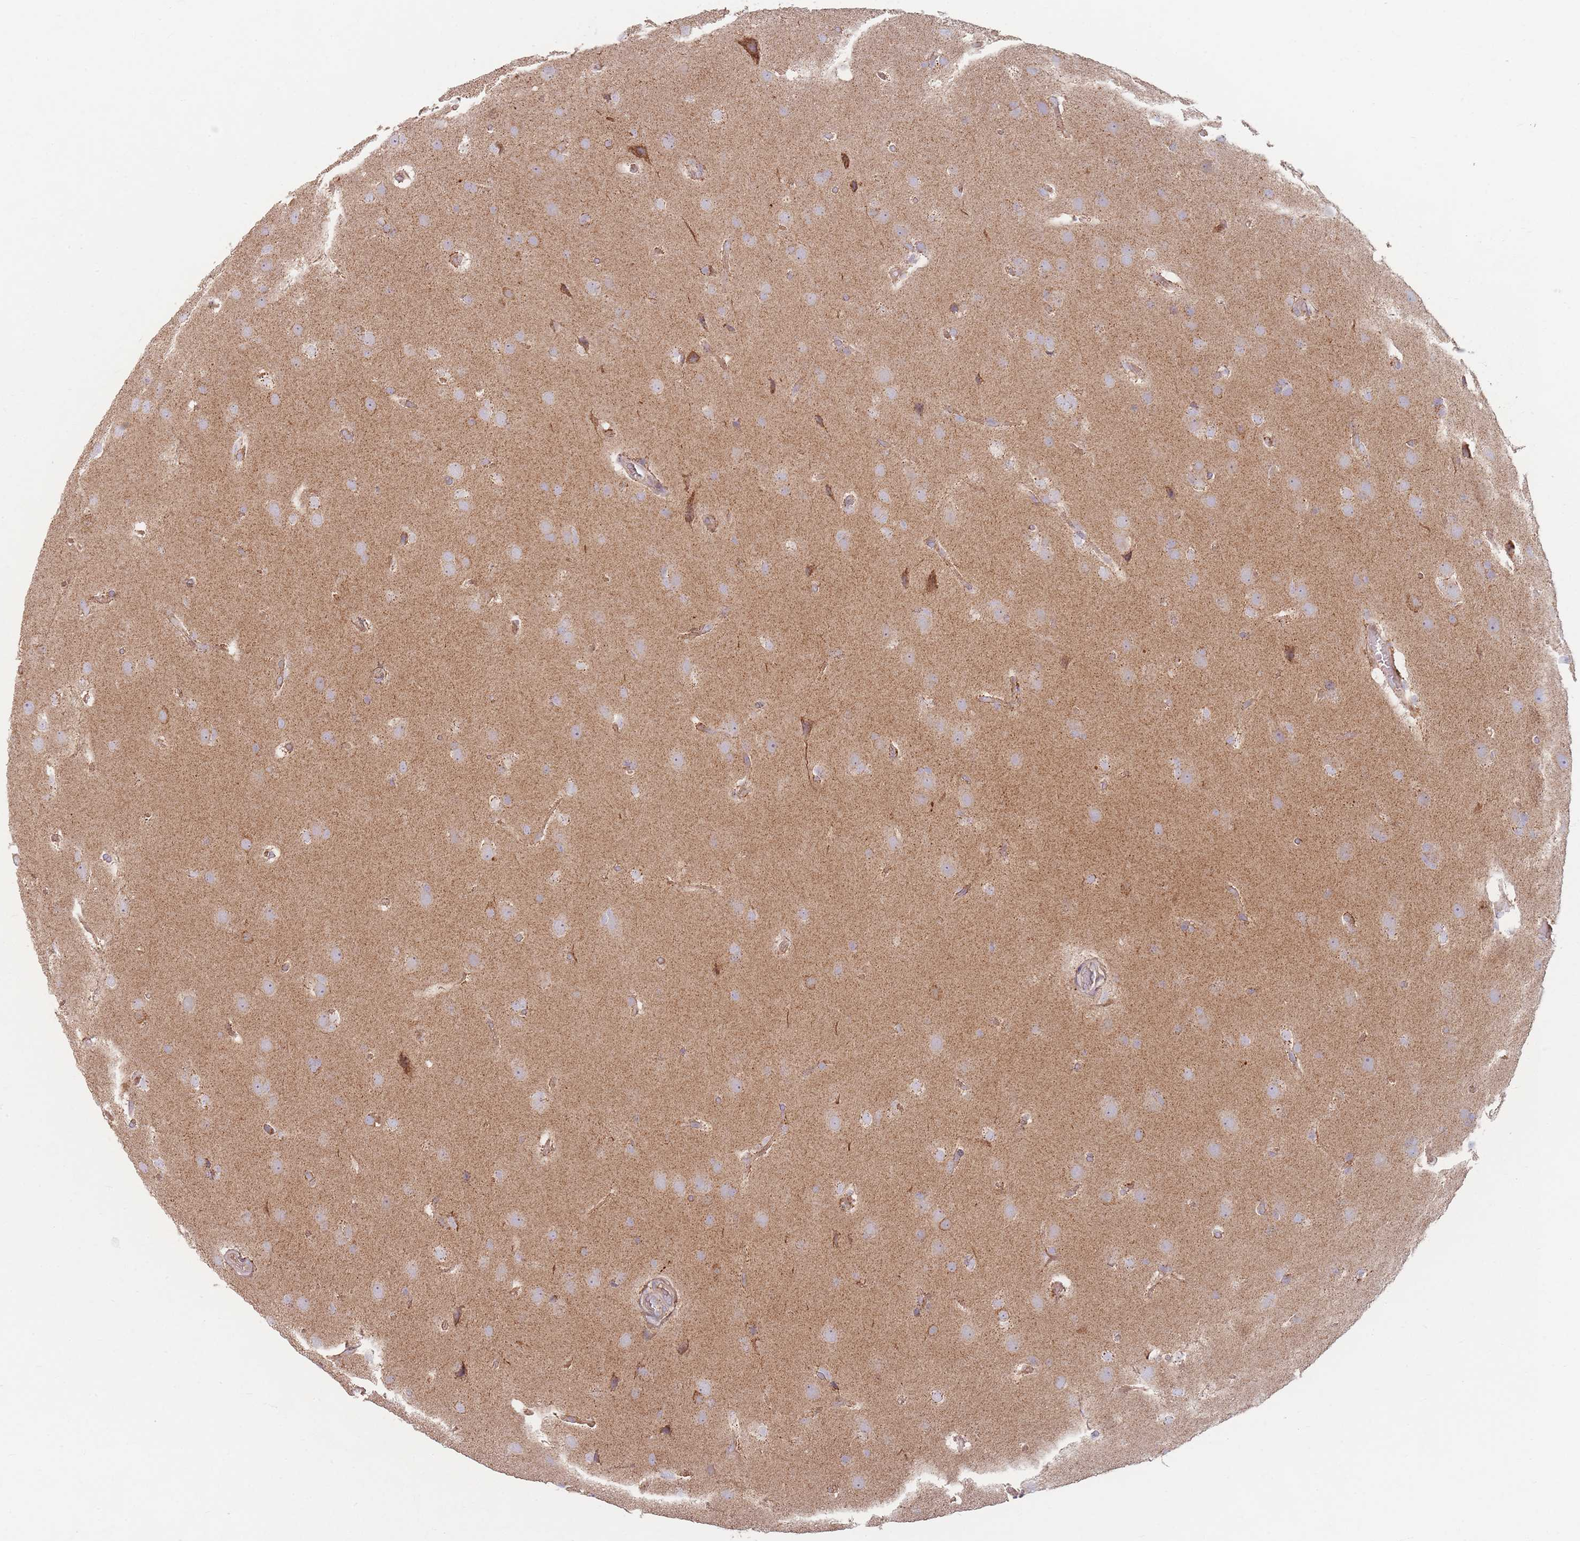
{"staining": {"intensity": "moderate", "quantity": "<25%", "location": "cytoplasmic/membranous"}, "tissue": "glioma", "cell_type": "Tumor cells", "image_type": "cancer", "snomed": [{"axis": "morphology", "description": "Glioma, malignant, Low grade"}, {"axis": "topography", "description": "Brain"}], "caption": "Approximately <25% of tumor cells in malignant glioma (low-grade) exhibit moderate cytoplasmic/membranous protein positivity as visualized by brown immunohistochemical staining.", "gene": "ESRP2", "patient": {"sex": "female", "age": 32}}